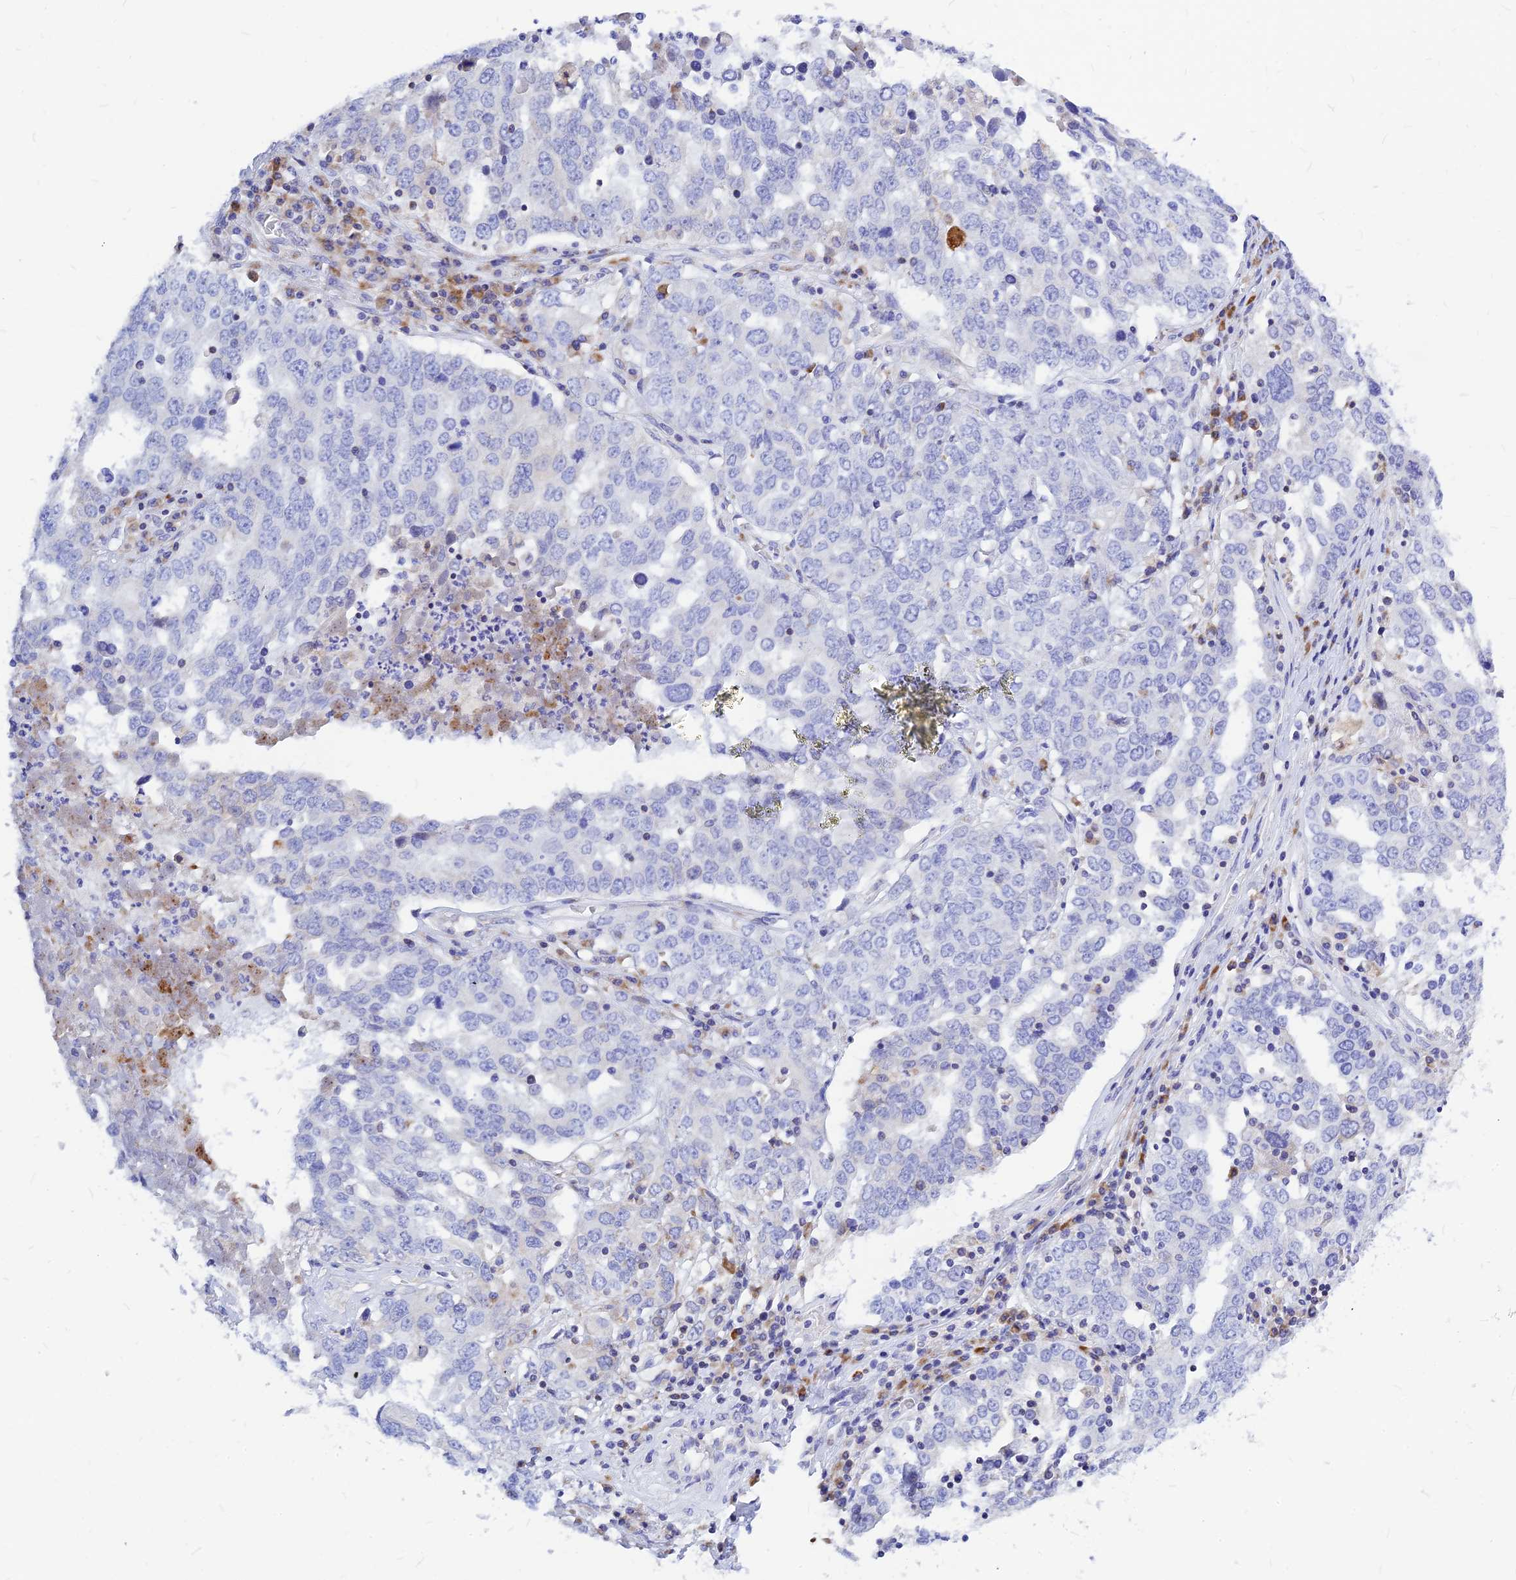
{"staining": {"intensity": "negative", "quantity": "none", "location": "none"}, "tissue": "ovarian cancer", "cell_type": "Tumor cells", "image_type": "cancer", "snomed": [{"axis": "morphology", "description": "Carcinoma, endometroid"}, {"axis": "topography", "description": "Ovary"}], "caption": "The micrograph shows no significant positivity in tumor cells of ovarian endometroid carcinoma.", "gene": "CNOT6", "patient": {"sex": "female", "age": 62}}